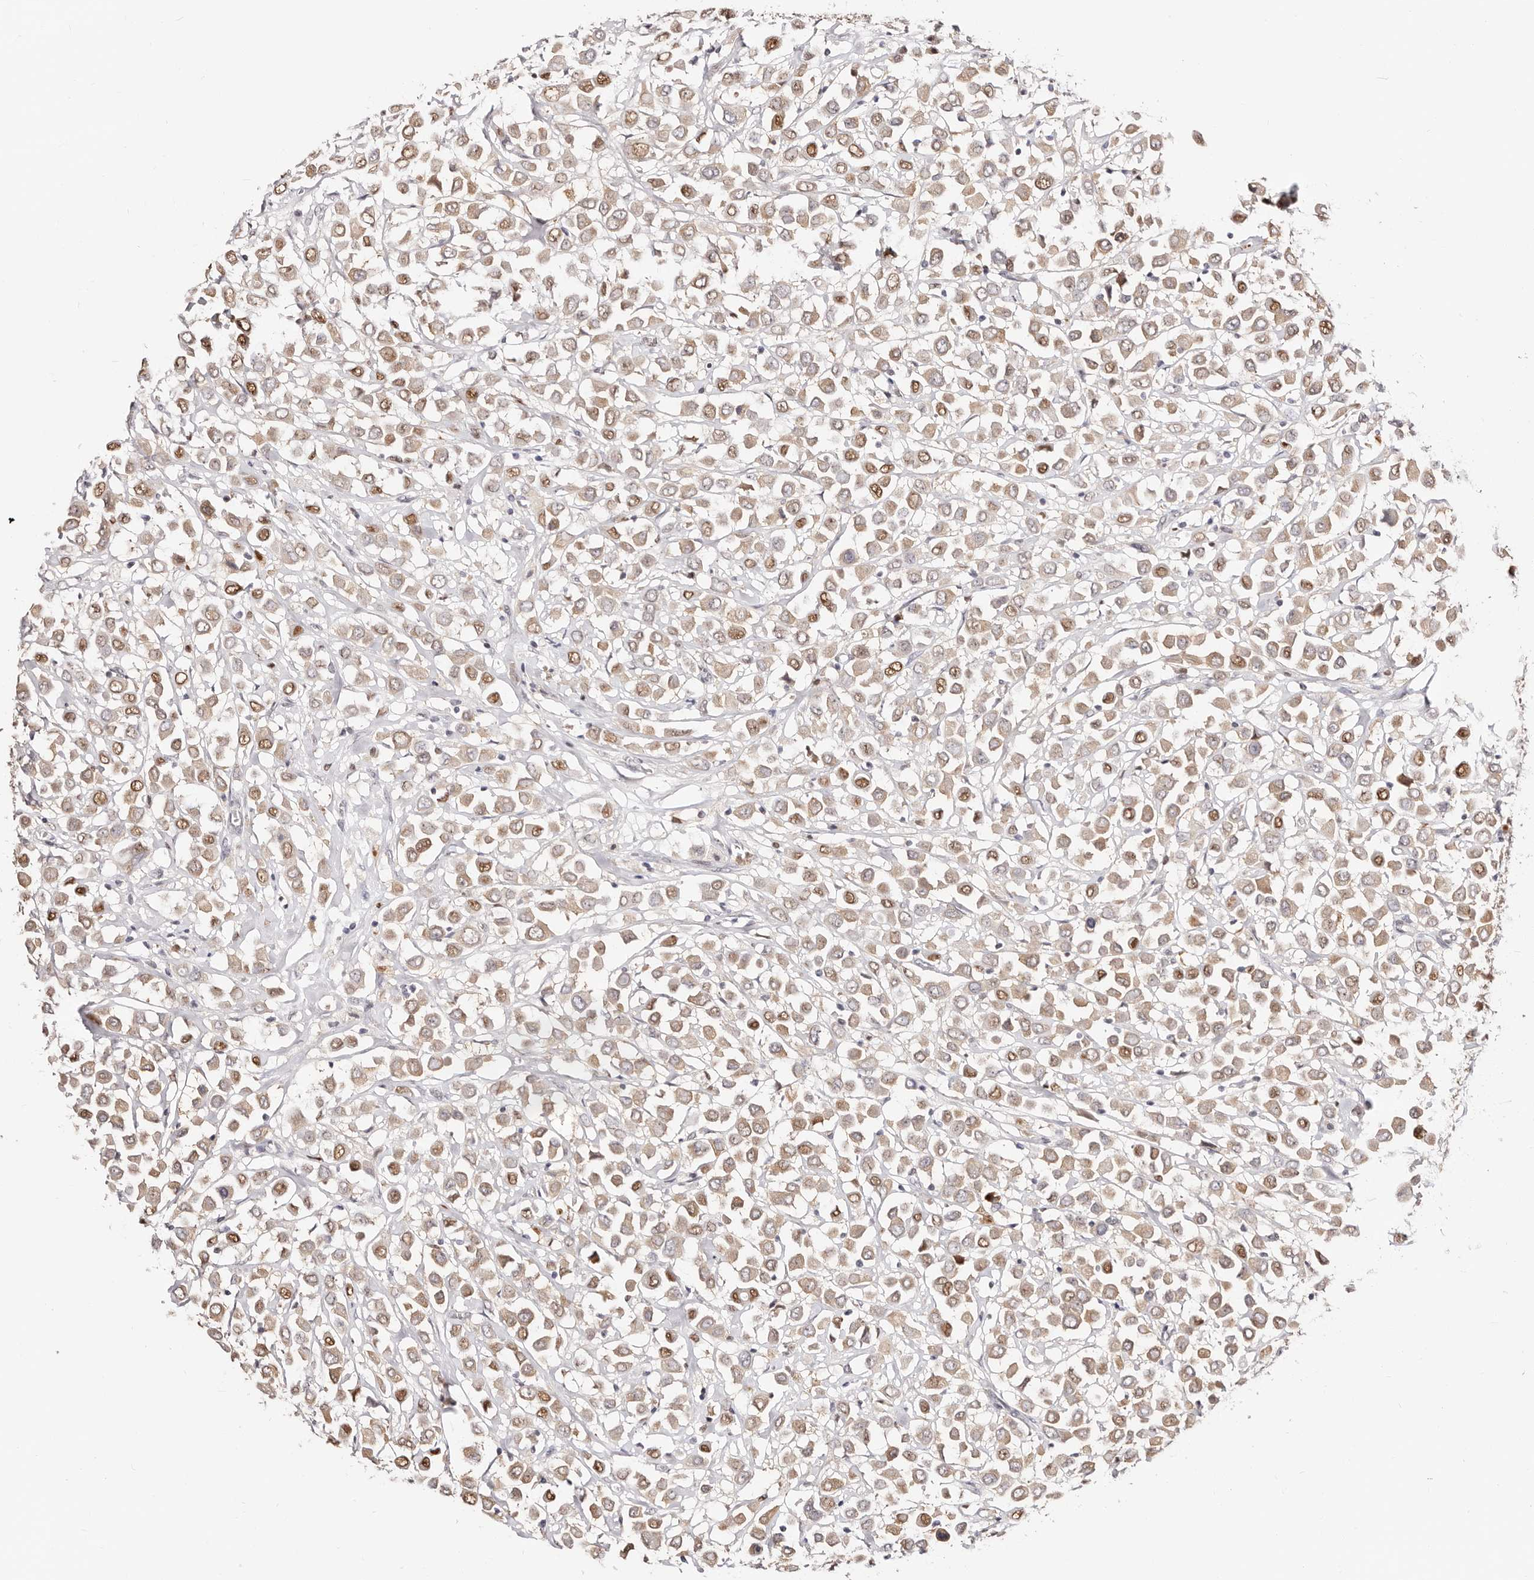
{"staining": {"intensity": "moderate", "quantity": ">75%", "location": "cytoplasmic/membranous,nuclear"}, "tissue": "breast cancer", "cell_type": "Tumor cells", "image_type": "cancer", "snomed": [{"axis": "morphology", "description": "Duct carcinoma"}, {"axis": "topography", "description": "Breast"}], "caption": "An immunohistochemistry (IHC) histopathology image of neoplastic tissue is shown. Protein staining in brown labels moderate cytoplasmic/membranous and nuclear positivity in infiltrating ductal carcinoma (breast) within tumor cells.", "gene": "TKT", "patient": {"sex": "female", "age": 61}}